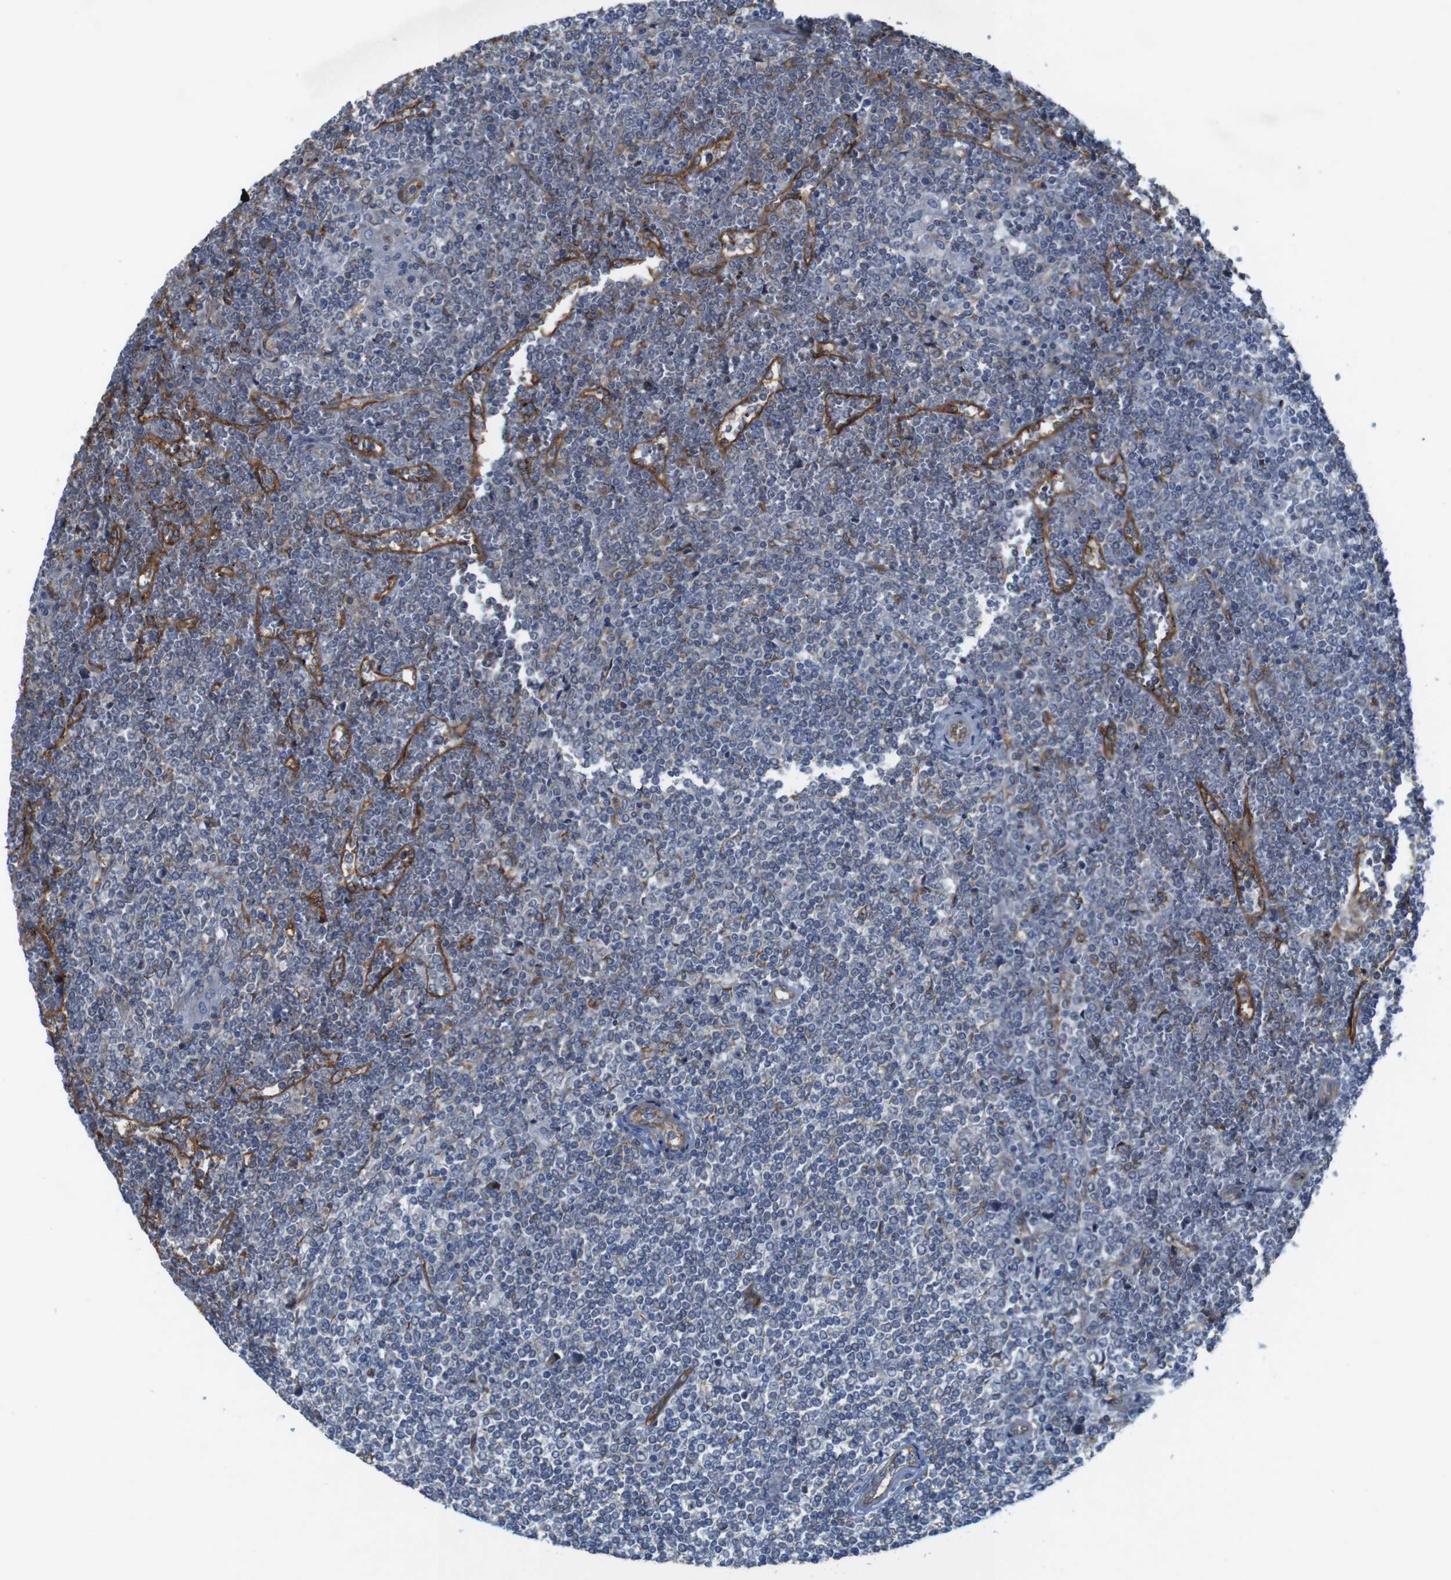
{"staining": {"intensity": "negative", "quantity": "none", "location": "none"}, "tissue": "lymphoma", "cell_type": "Tumor cells", "image_type": "cancer", "snomed": [{"axis": "morphology", "description": "Malignant lymphoma, non-Hodgkin's type, Low grade"}, {"axis": "topography", "description": "Spleen"}], "caption": "A micrograph of low-grade malignant lymphoma, non-Hodgkin's type stained for a protein exhibits no brown staining in tumor cells.", "gene": "PTGER4", "patient": {"sex": "female", "age": 19}}